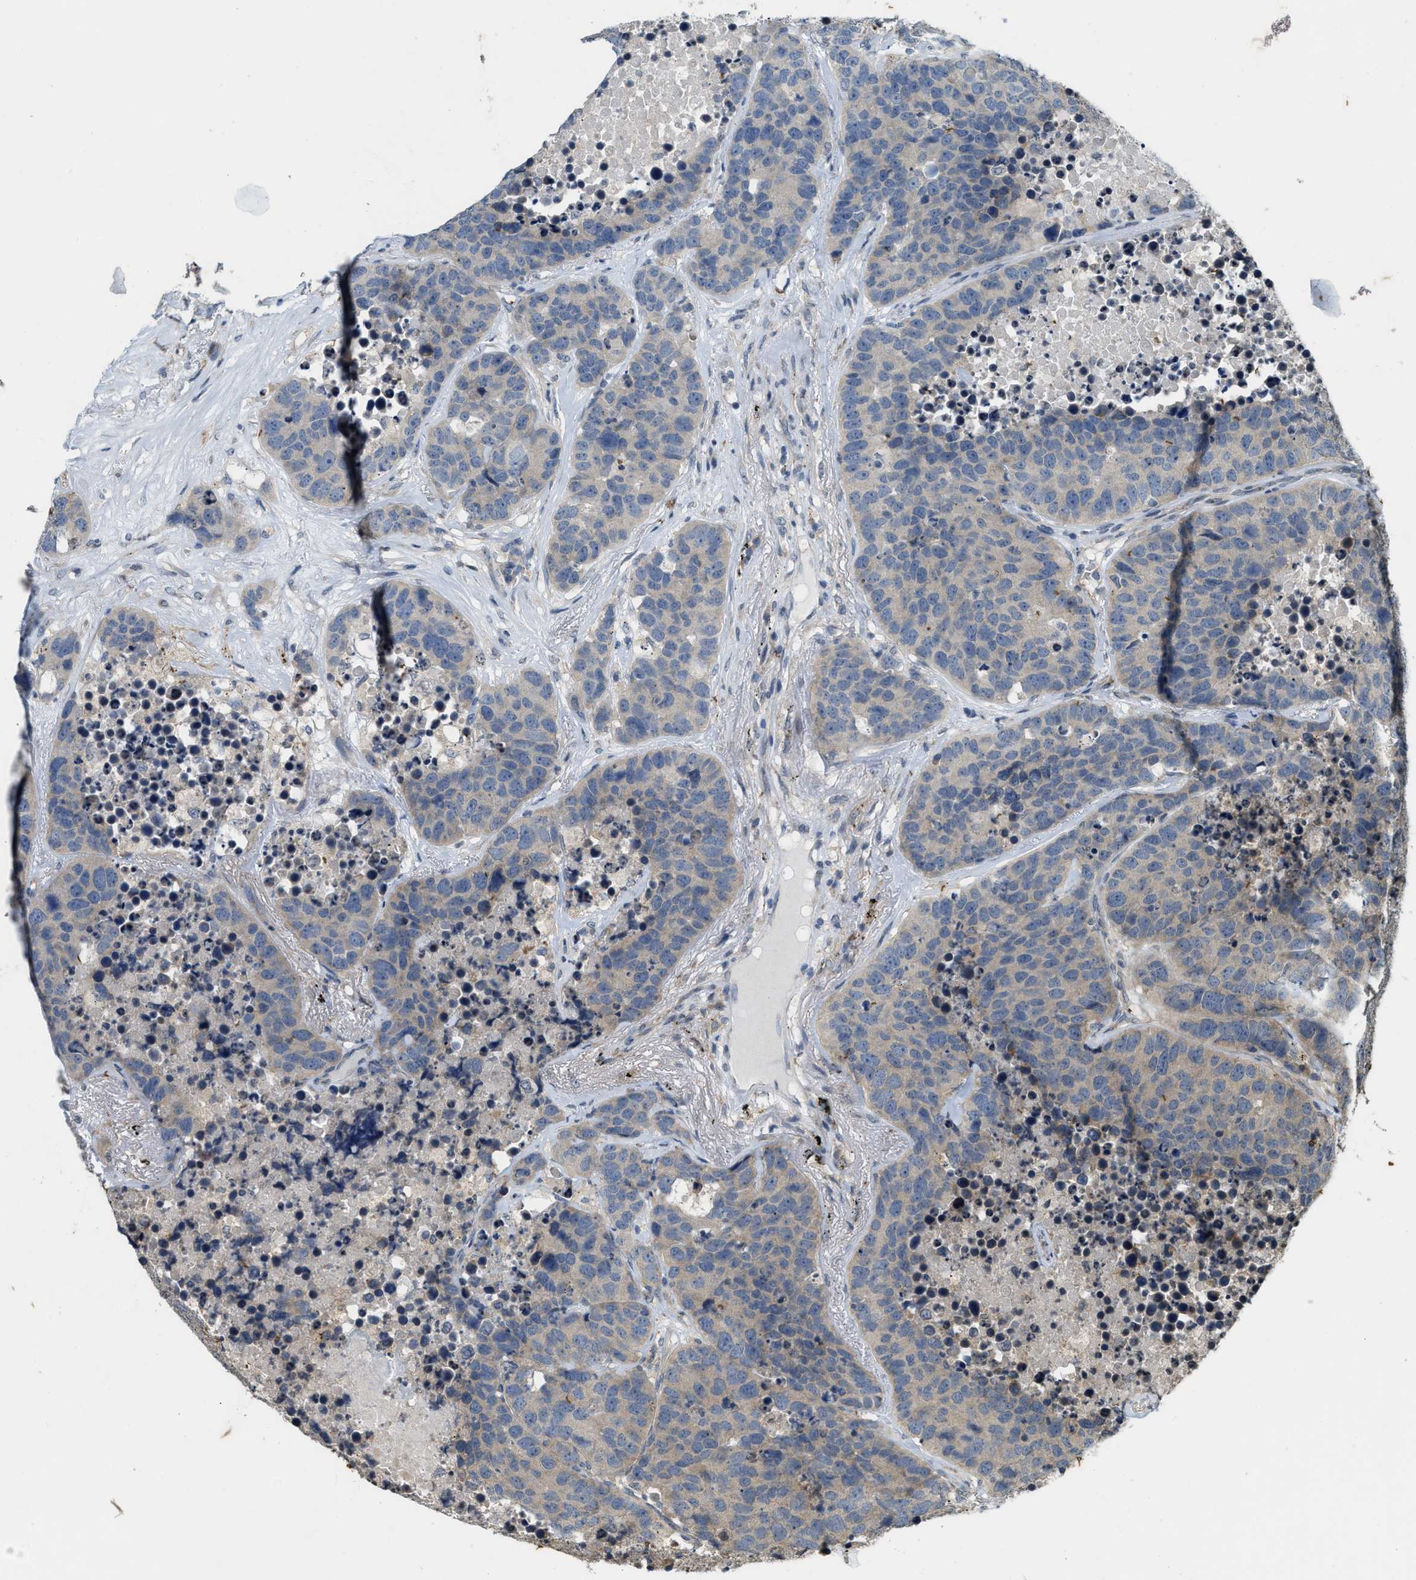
{"staining": {"intensity": "weak", "quantity": "<25%", "location": "cytoplasmic/membranous"}, "tissue": "carcinoid", "cell_type": "Tumor cells", "image_type": "cancer", "snomed": [{"axis": "morphology", "description": "Carcinoid, malignant, NOS"}, {"axis": "topography", "description": "Lung"}], "caption": "Image shows no protein staining in tumor cells of carcinoid tissue.", "gene": "KIF21A", "patient": {"sex": "male", "age": 60}}